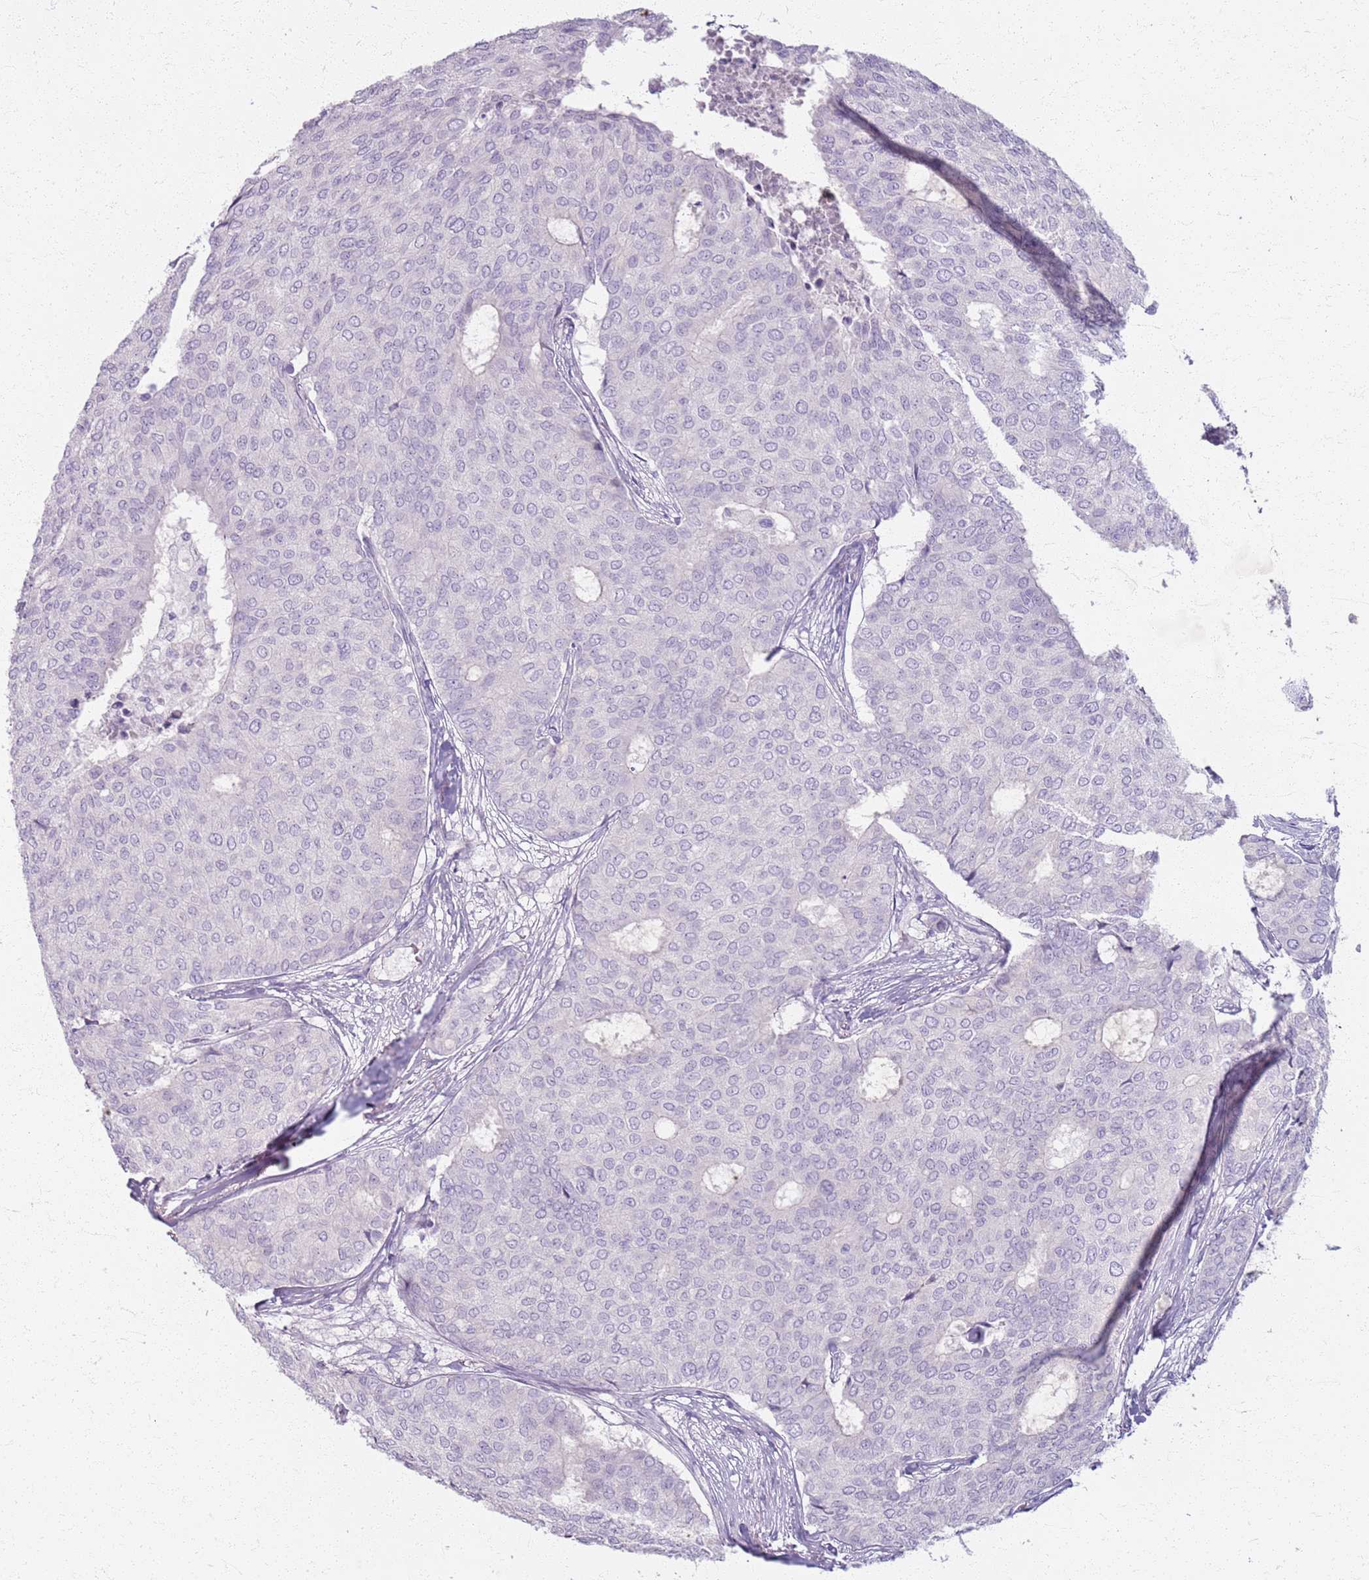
{"staining": {"intensity": "negative", "quantity": "none", "location": "none"}, "tissue": "breast cancer", "cell_type": "Tumor cells", "image_type": "cancer", "snomed": [{"axis": "morphology", "description": "Duct carcinoma"}, {"axis": "topography", "description": "Breast"}], "caption": "Tumor cells are negative for brown protein staining in breast cancer (infiltrating ductal carcinoma). (Immunohistochemistry, brightfield microscopy, high magnification).", "gene": "CSRP3", "patient": {"sex": "female", "age": 75}}